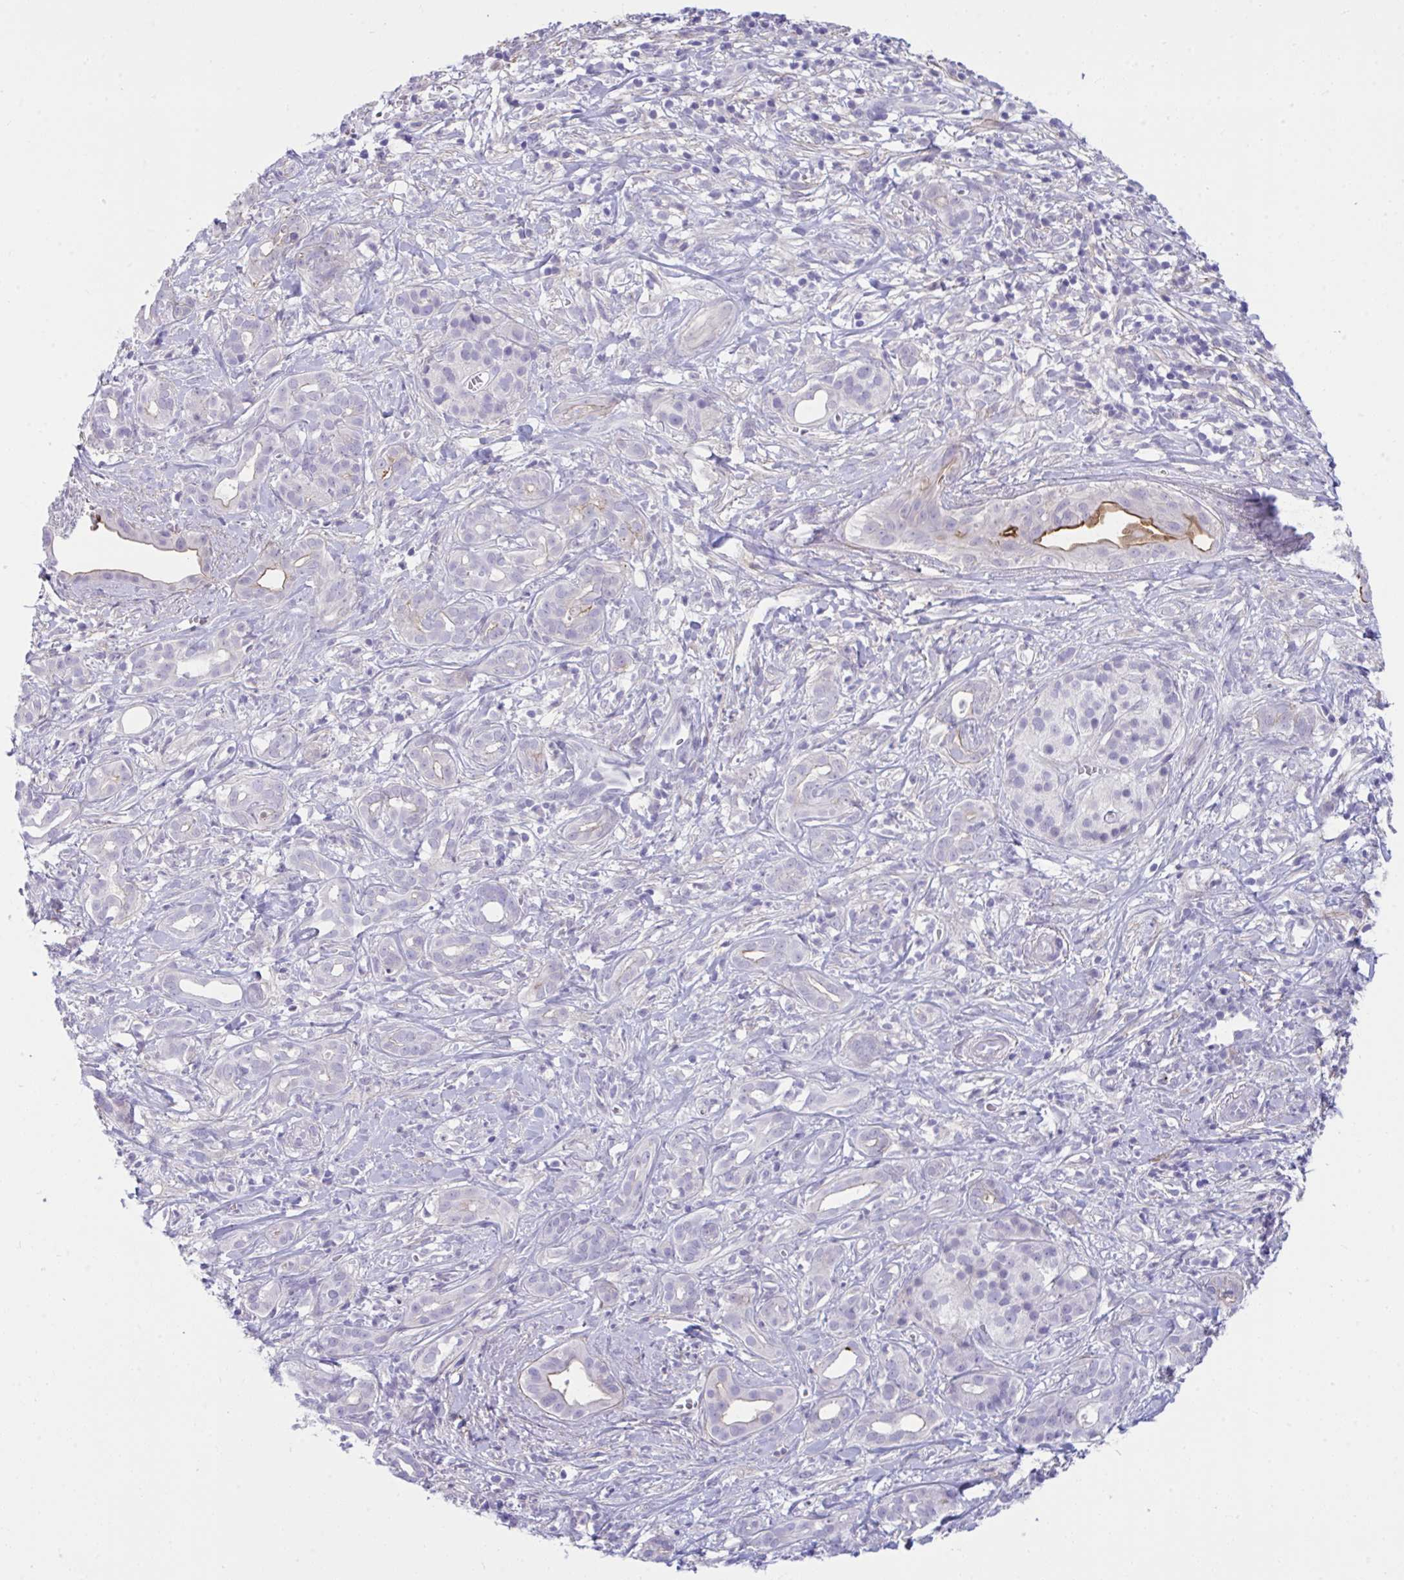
{"staining": {"intensity": "negative", "quantity": "none", "location": "none"}, "tissue": "pancreatic cancer", "cell_type": "Tumor cells", "image_type": "cancer", "snomed": [{"axis": "morphology", "description": "Adenocarcinoma, NOS"}, {"axis": "topography", "description": "Pancreas"}], "caption": "Immunohistochemistry (IHC) of human pancreatic cancer exhibits no staining in tumor cells. Nuclei are stained in blue.", "gene": "PIGZ", "patient": {"sex": "male", "age": 61}}